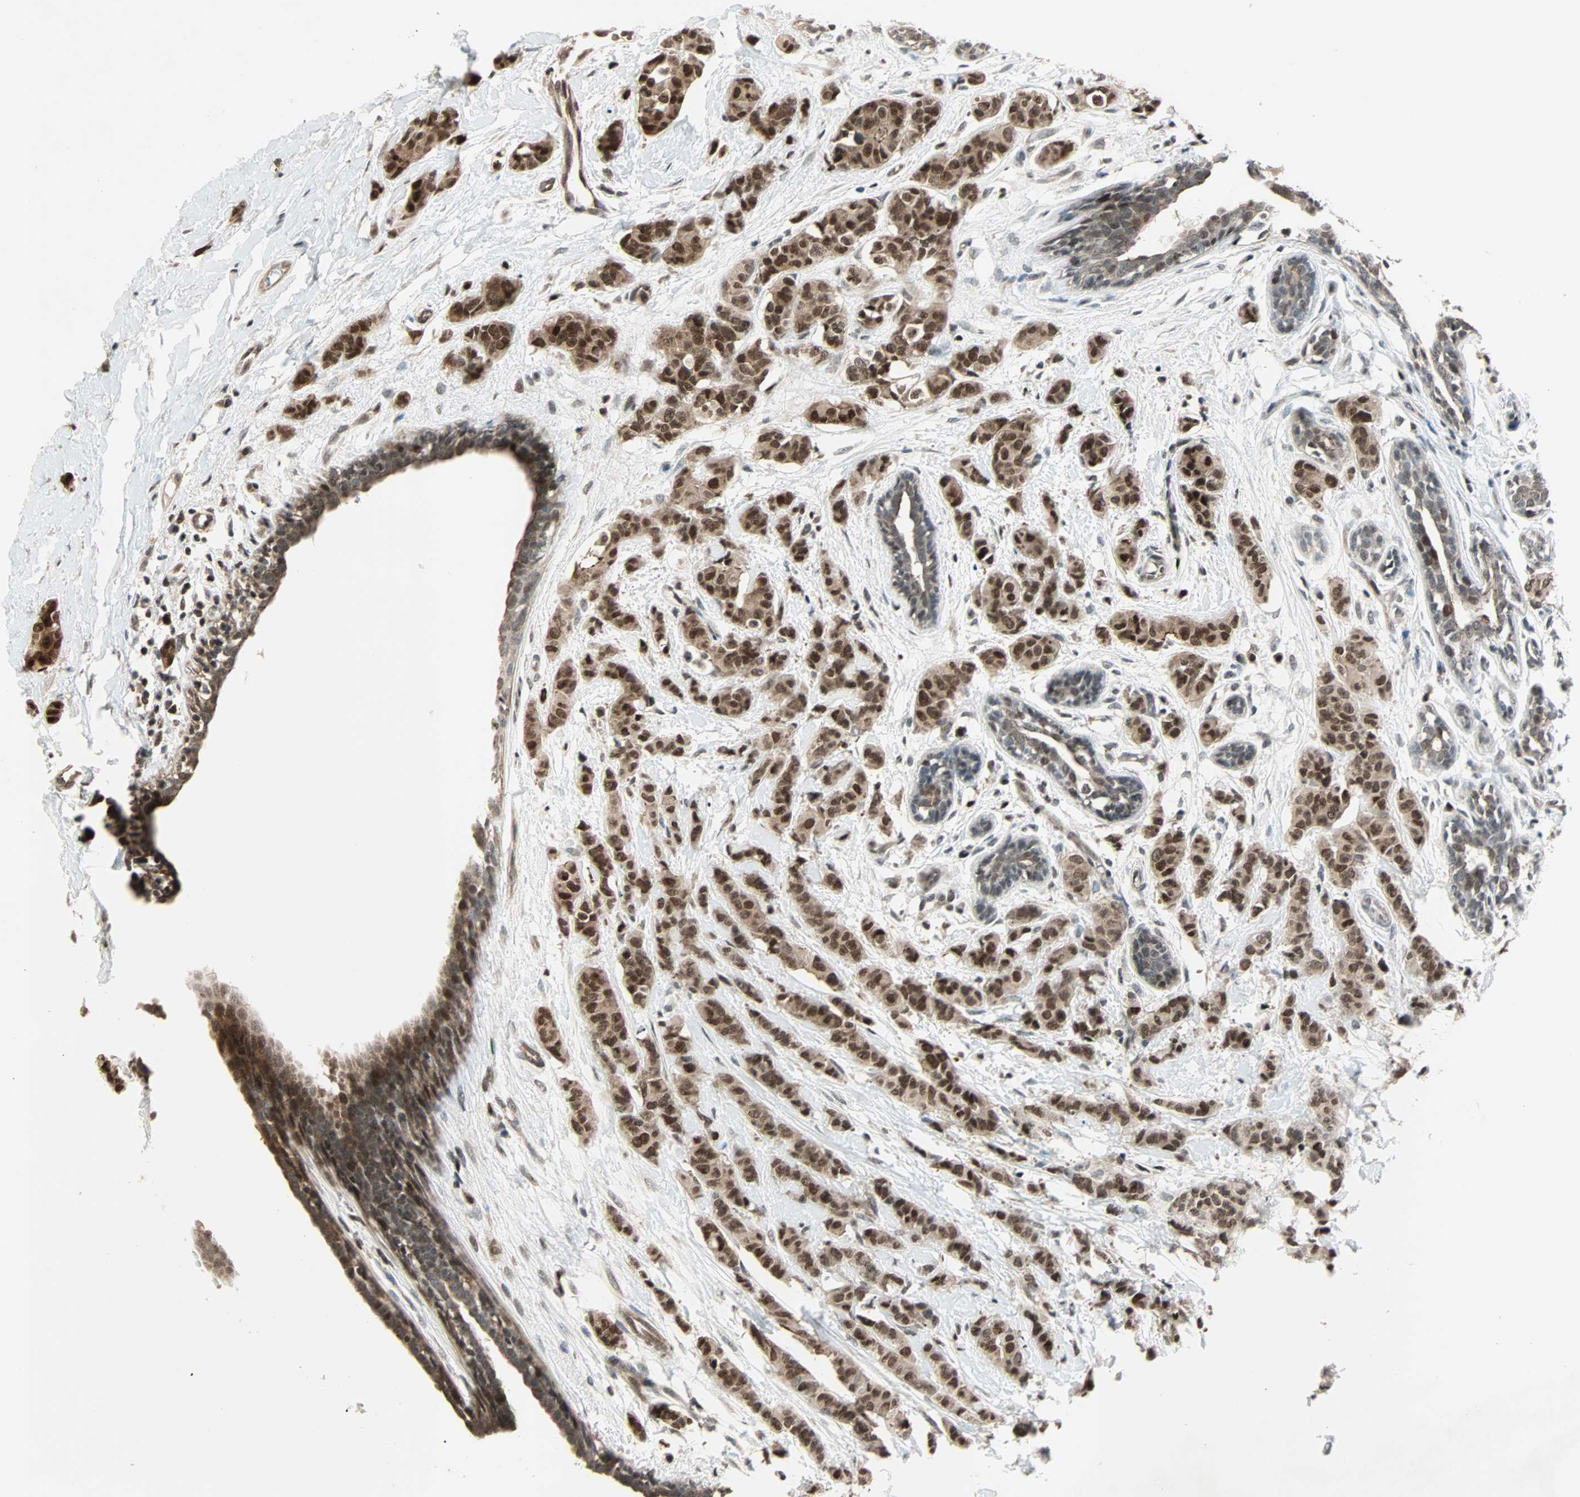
{"staining": {"intensity": "strong", "quantity": ">75%", "location": "cytoplasmic/membranous,nuclear"}, "tissue": "breast cancer", "cell_type": "Tumor cells", "image_type": "cancer", "snomed": [{"axis": "morphology", "description": "Normal tissue, NOS"}, {"axis": "morphology", "description": "Duct carcinoma"}, {"axis": "topography", "description": "Breast"}], "caption": "This image shows breast cancer (intraductal carcinoma) stained with immunohistochemistry (IHC) to label a protein in brown. The cytoplasmic/membranous and nuclear of tumor cells show strong positivity for the protein. Nuclei are counter-stained blue.", "gene": "CBX4", "patient": {"sex": "female", "age": 40}}